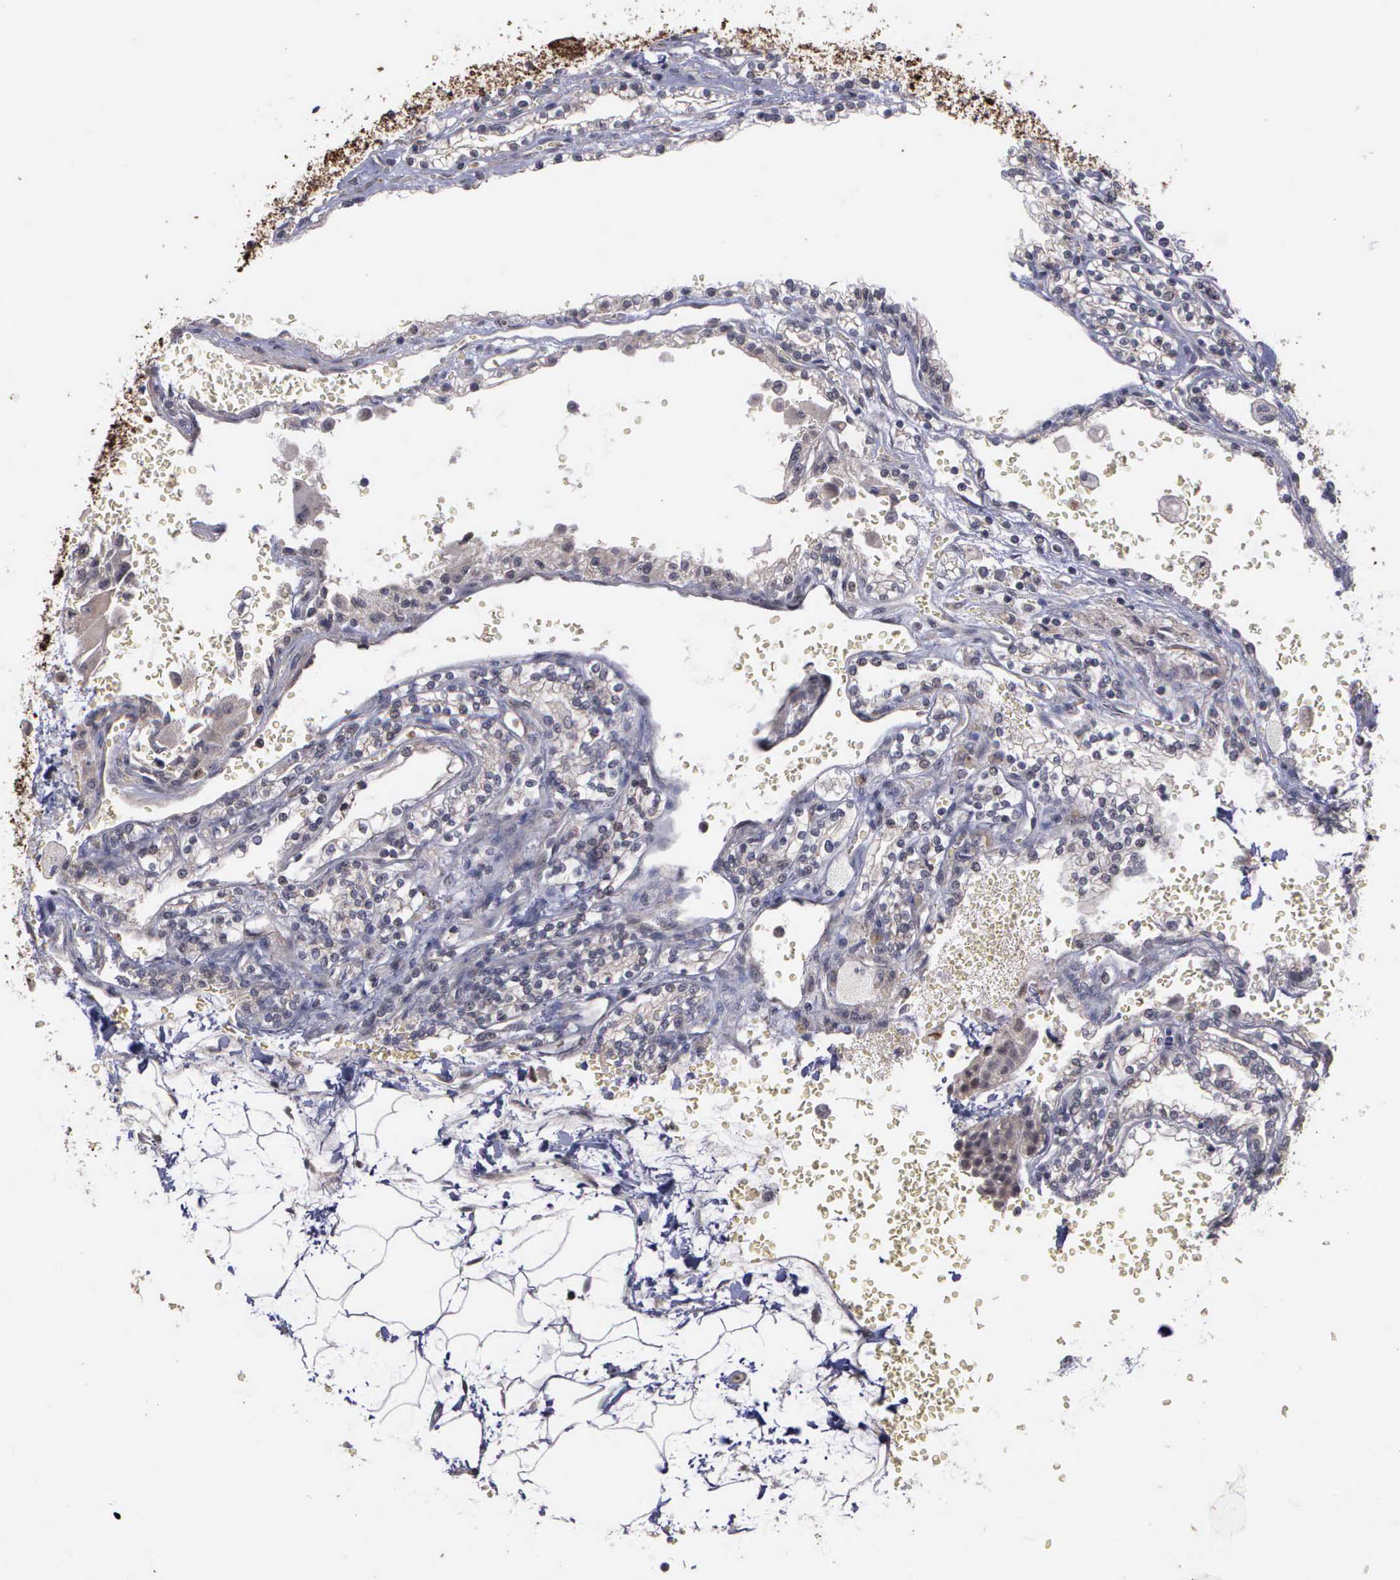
{"staining": {"intensity": "negative", "quantity": "none", "location": "none"}, "tissue": "renal cancer", "cell_type": "Tumor cells", "image_type": "cancer", "snomed": [{"axis": "morphology", "description": "Adenocarcinoma, NOS"}, {"axis": "topography", "description": "Kidney"}], "caption": "Renal cancer was stained to show a protein in brown. There is no significant positivity in tumor cells. (DAB (3,3'-diaminobenzidine) IHC visualized using brightfield microscopy, high magnification).", "gene": "MAP3K9", "patient": {"sex": "female", "age": 56}}